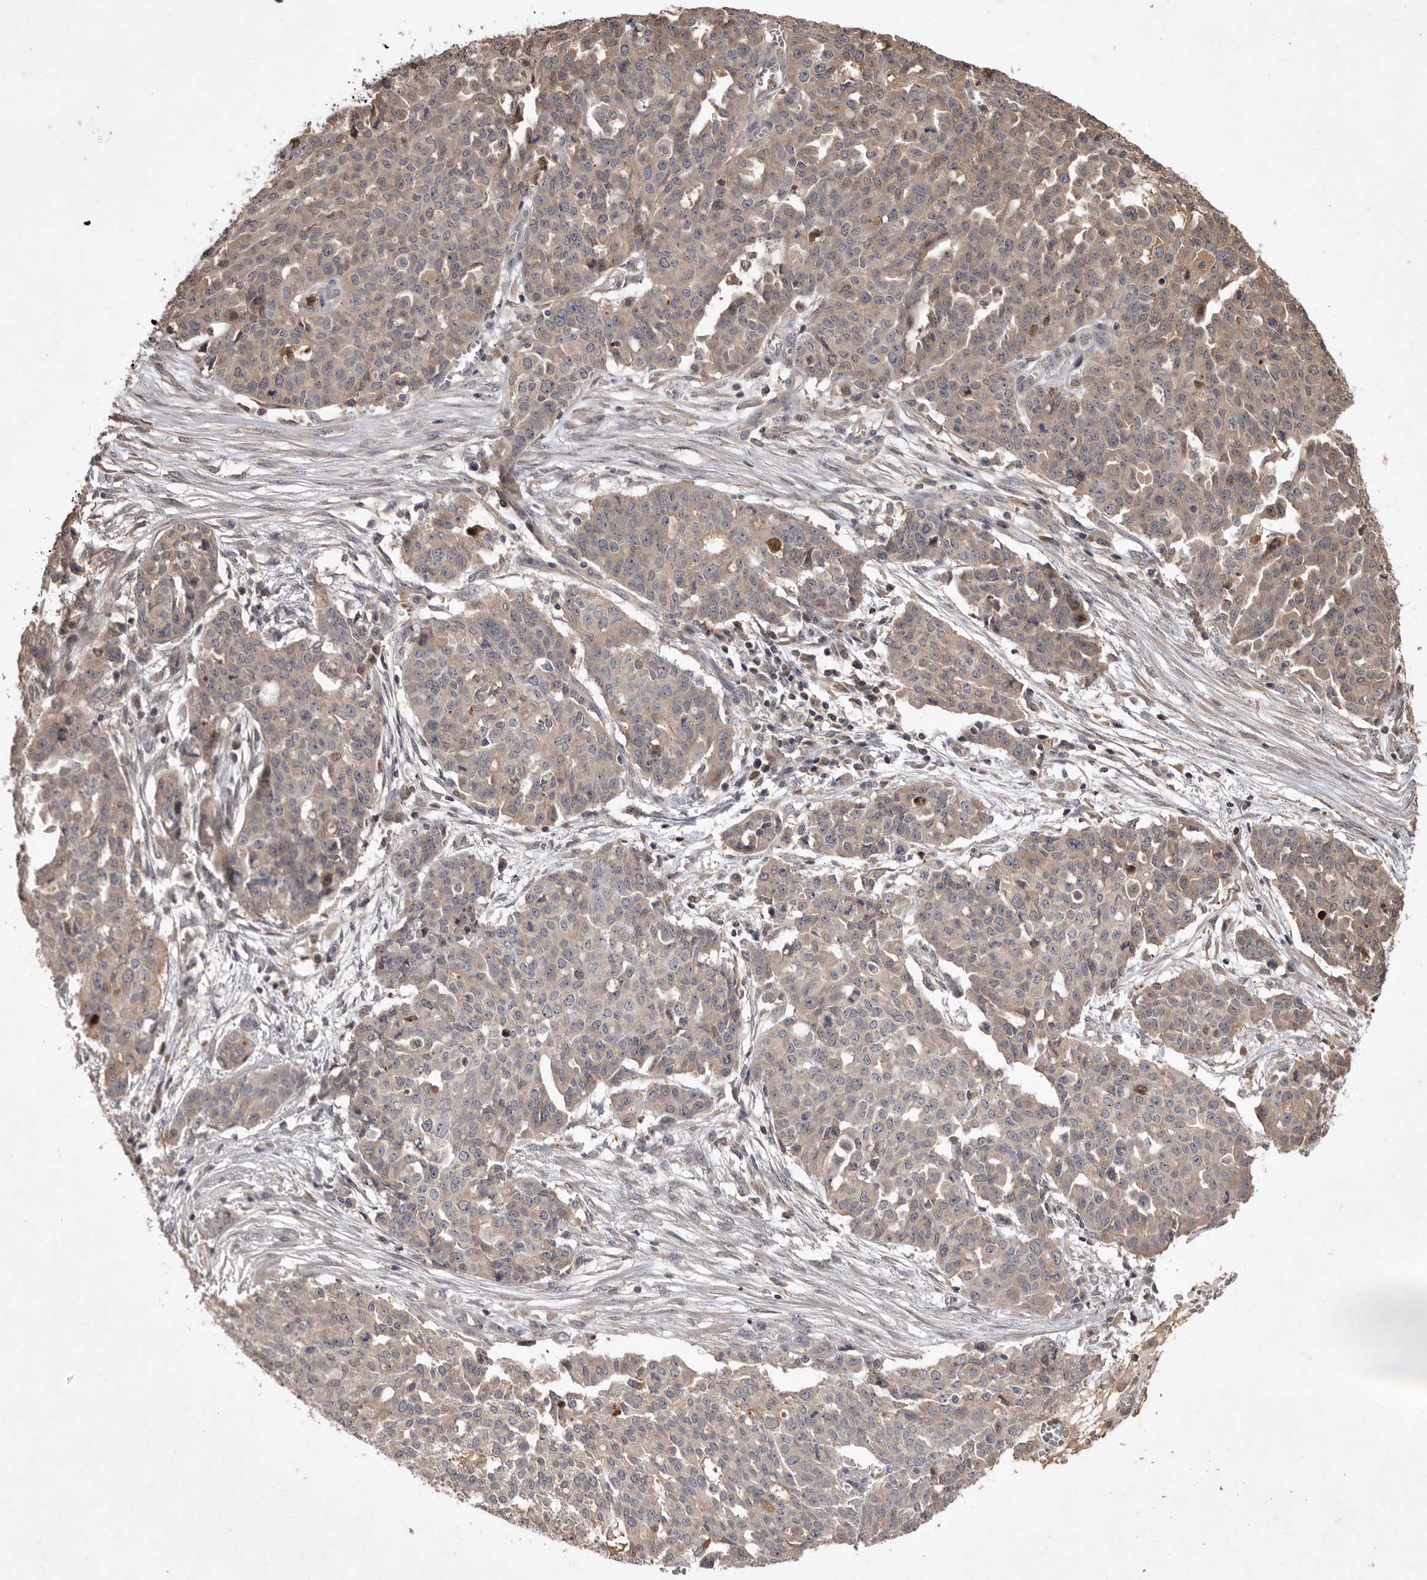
{"staining": {"intensity": "weak", "quantity": ">75%", "location": "cytoplasmic/membranous"}, "tissue": "ovarian cancer", "cell_type": "Tumor cells", "image_type": "cancer", "snomed": [{"axis": "morphology", "description": "Cystadenocarcinoma, serous, NOS"}, {"axis": "topography", "description": "Soft tissue"}, {"axis": "topography", "description": "Ovary"}], "caption": "The micrograph exhibits a brown stain indicating the presence of a protein in the cytoplasmic/membranous of tumor cells in ovarian serous cystadenocarcinoma. (DAB (3,3'-diaminobenzidine) IHC, brown staining for protein, blue staining for nuclei).", "gene": "VN1R4", "patient": {"sex": "female", "age": 57}}